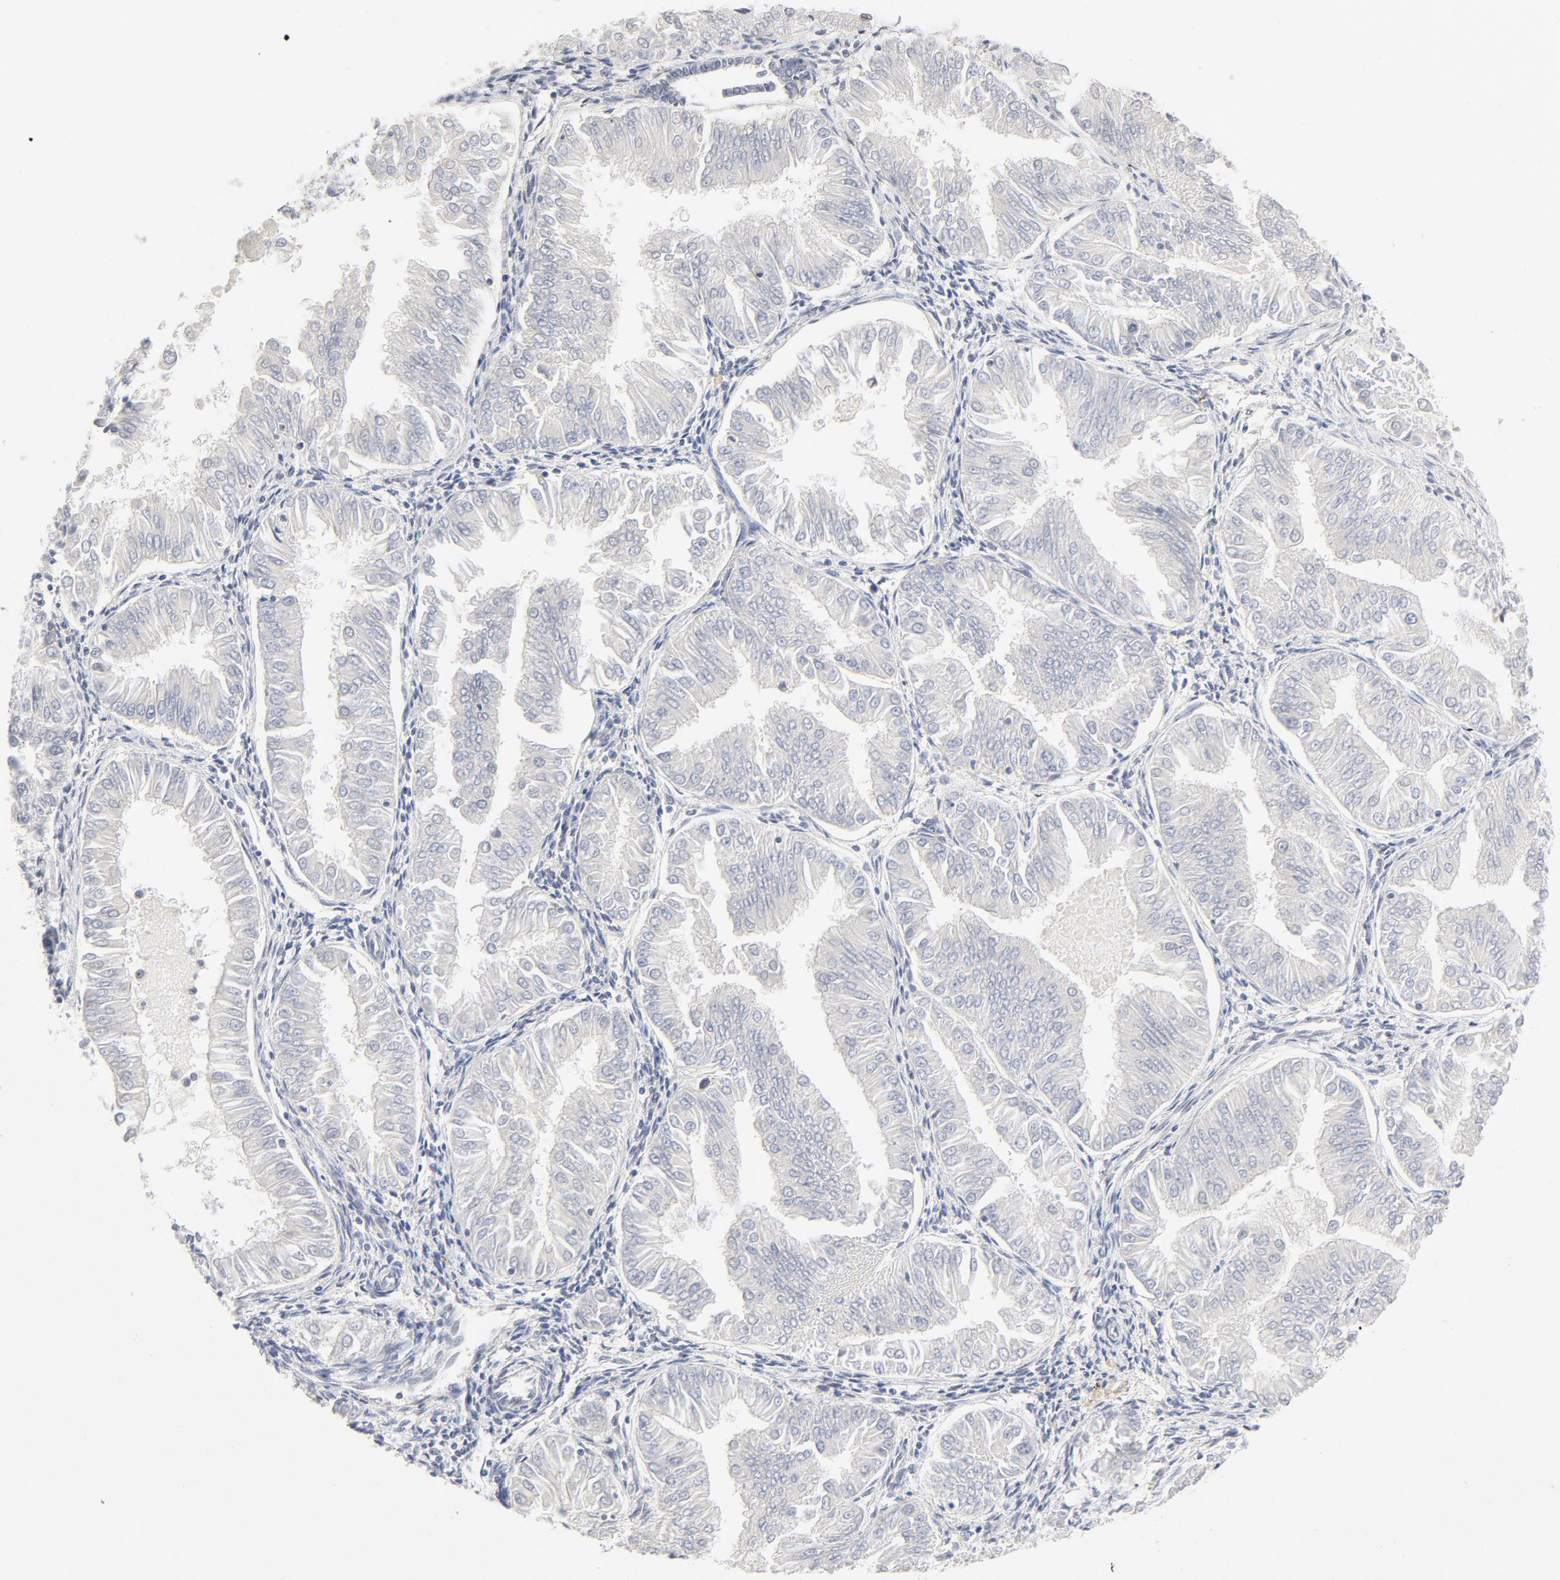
{"staining": {"intensity": "negative", "quantity": "none", "location": "none"}, "tissue": "endometrial cancer", "cell_type": "Tumor cells", "image_type": "cancer", "snomed": [{"axis": "morphology", "description": "Adenocarcinoma, NOS"}, {"axis": "topography", "description": "Endometrium"}], "caption": "Tumor cells are negative for protein expression in human endometrial cancer.", "gene": "MEF2A", "patient": {"sex": "female", "age": 53}}